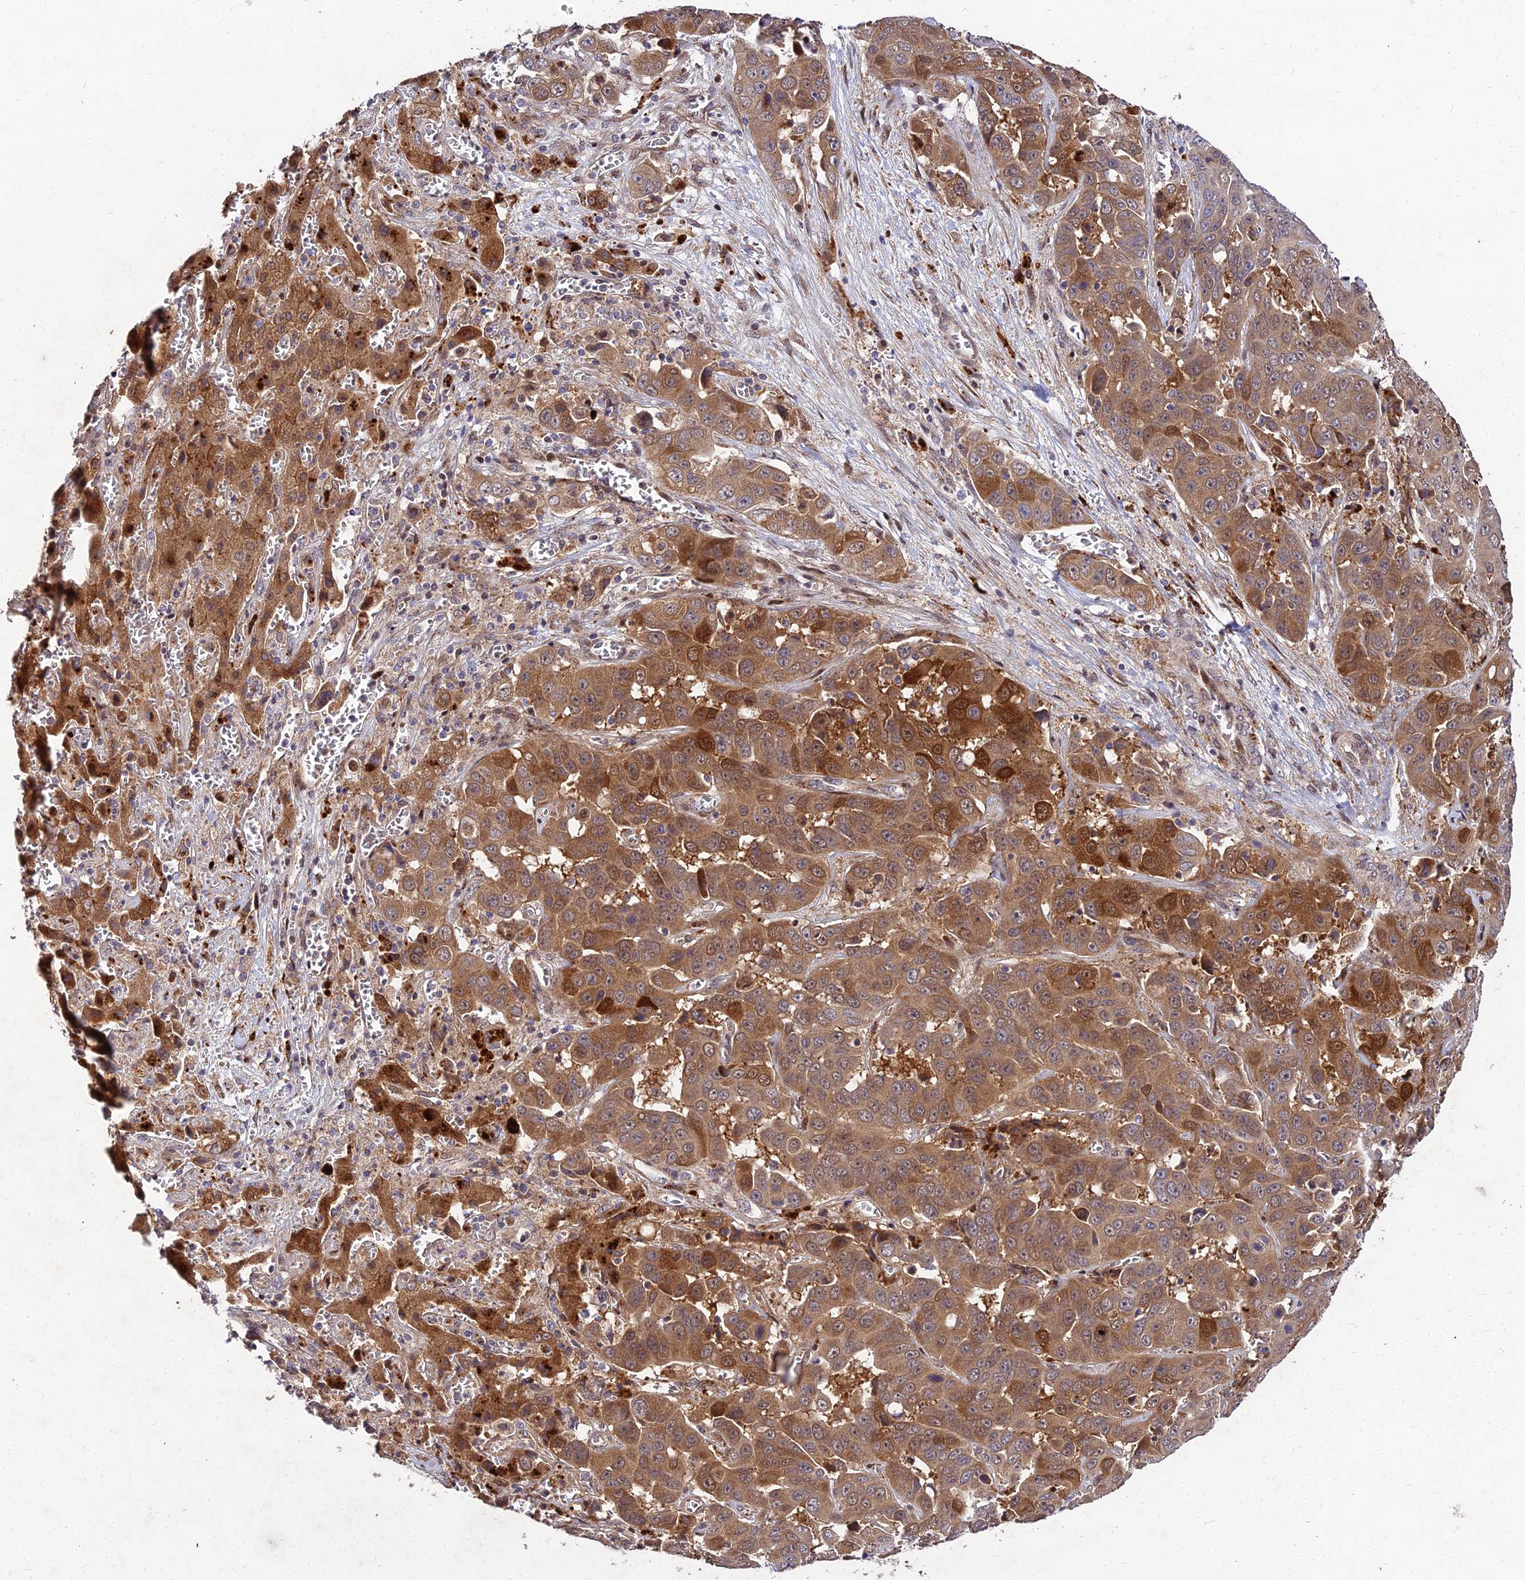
{"staining": {"intensity": "moderate", "quantity": ">75%", "location": "cytoplasmic/membranous"}, "tissue": "liver cancer", "cell_type": "Tumor cells", "image_type": "cancer", "snomed": [{"axis": "morphology", "description": "Cholangiocarcinoma"}, {"axis": "topography", "description": "Liver"}], "caption": "The micrograph demonstrates staining of liver cancer (cholangiocarcinoma), revealing moderate cytoplasmic/membranous protein staining (brown color) within tumor cells.", "gene": "MKKS", "patient": {"sex": "female", "age": 52}}